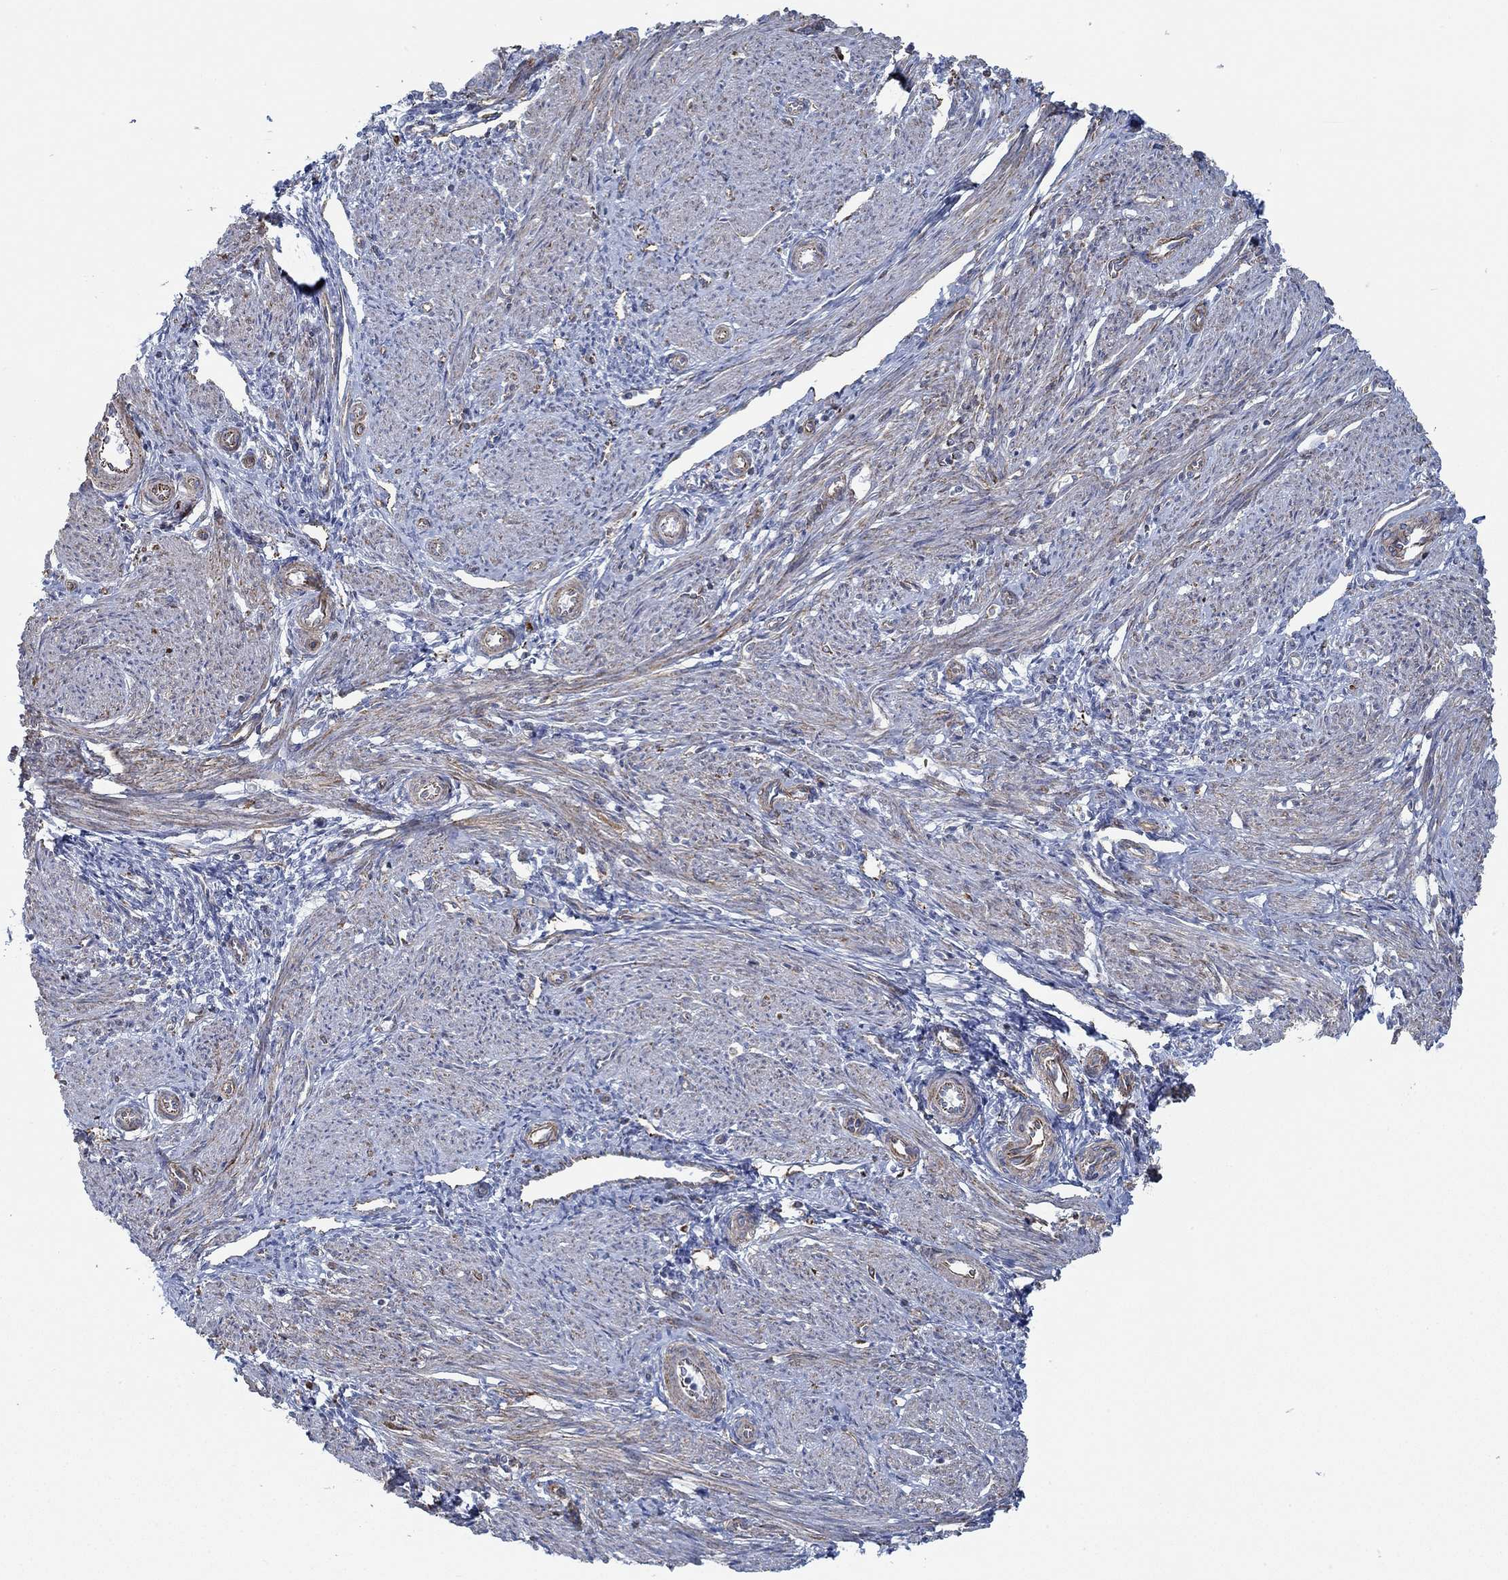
{"staining": {"intensity": "weak", "quantity": "25%-75%", "location": "cytoplasmic/membranous"}, "tissue": "endometrium", "cell_type": "Cells in endometrial stroma", "image_type": "normal", "snomed": [{"axis": "morphology", "description": "Normal tissue, NOS"}, {"axis": "topography", "description": "Endometrium"}], "caption": "A high-resolution micrograph shows IHC staining of normal endometrium, which displays weak cytoplasmic/membranous staining in approximately 25%-75% of cells in endometrial stroma.", "gene": "STC2", "patient": {"sex": "female", "age": 37}}